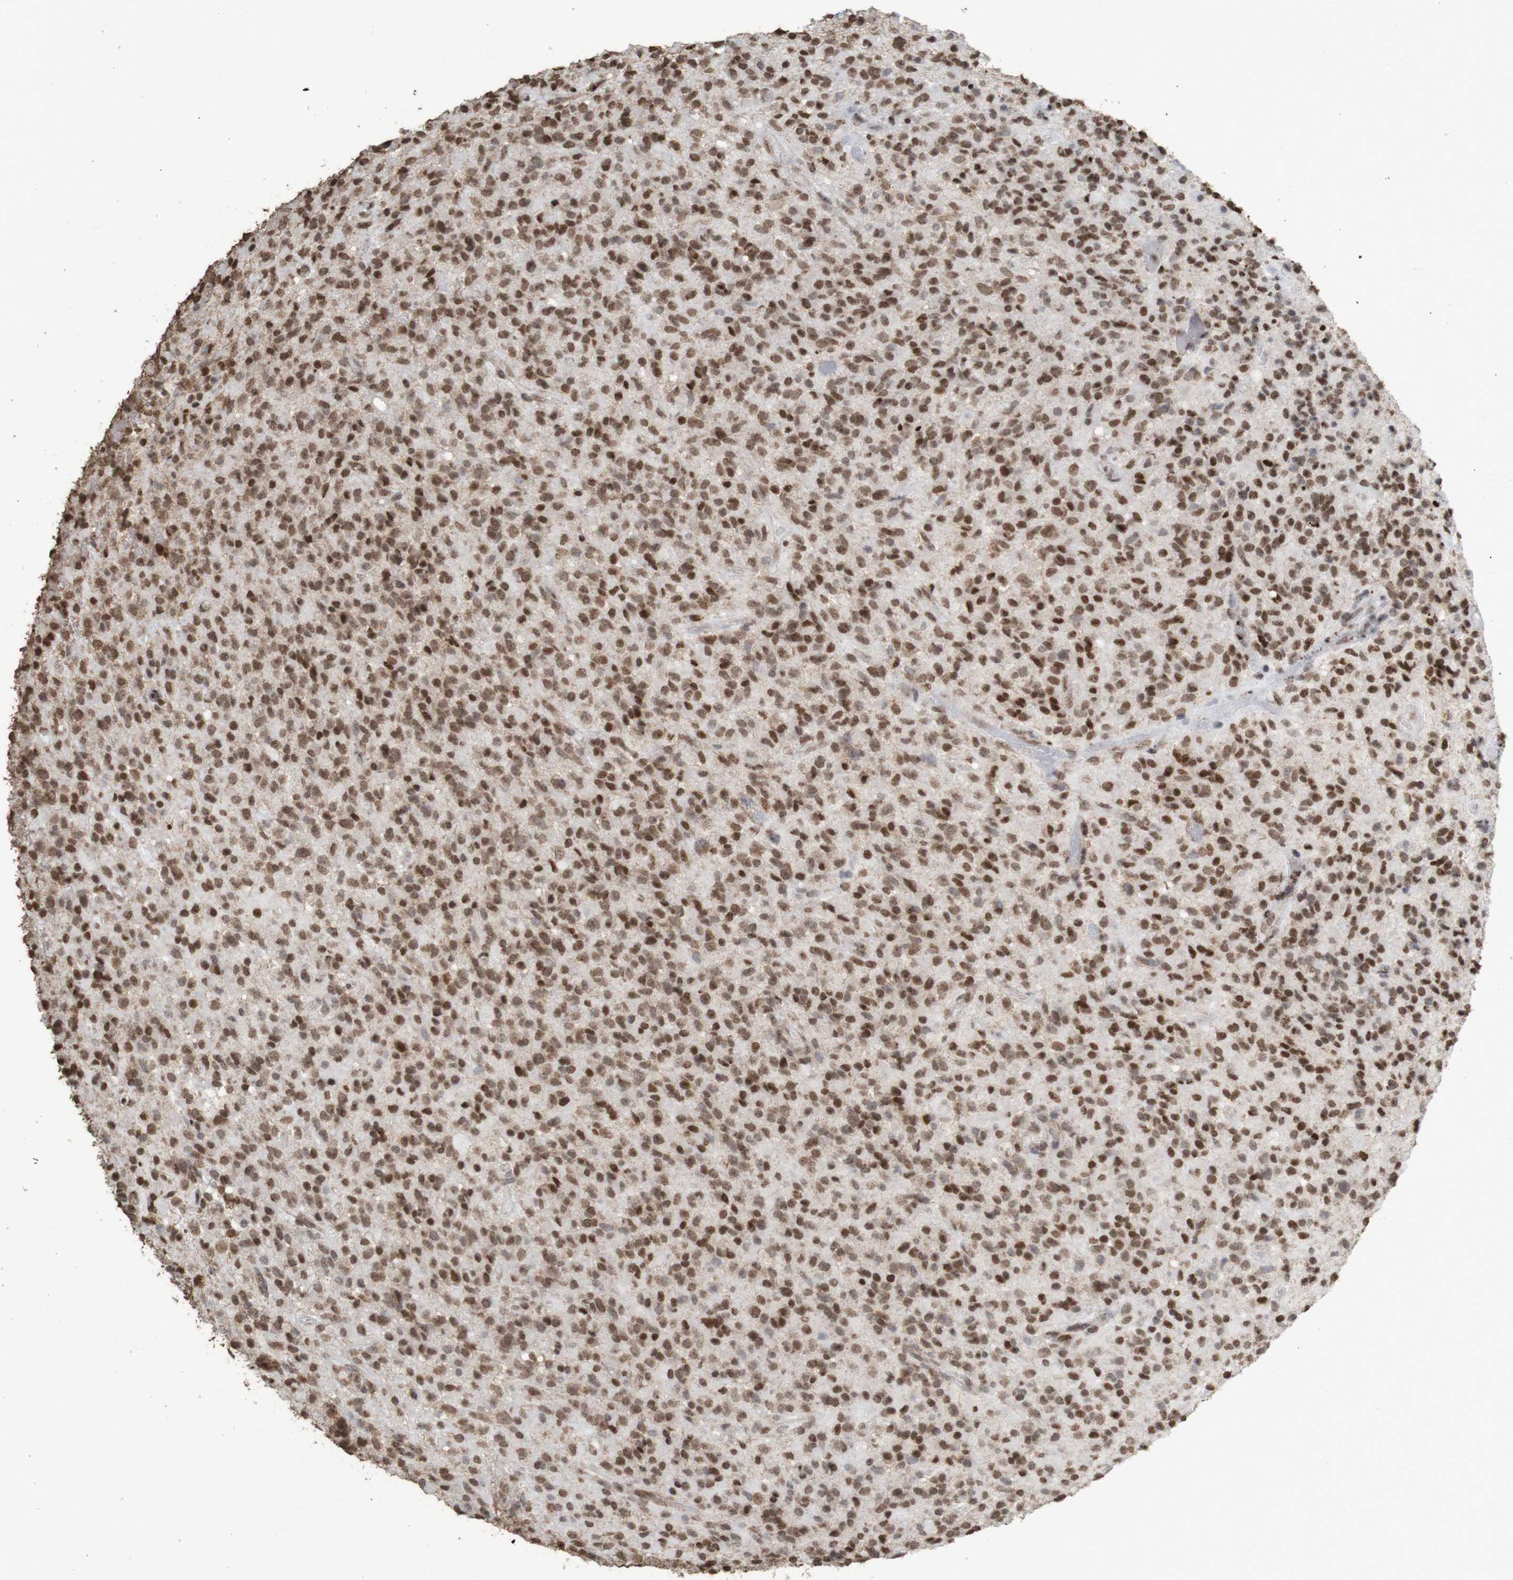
{"staining": {"intensity": "moderate", "quantity": ">75%", "location": "nuclear"}, "tissue": "glioma", "cell_type": "Tumor cells", "image_type": "cancer", "snomed": [{"axis": "morphology", "description": "Glioma, malignant, High grade"}, {"axis": "topography", "description": "Brain"}], "caption": "A brown stain labels moderate nuclear positivity of a protein in glioma tumor cells.", "gene": "GFI1", "patient": {"sex": "male", "age": 71}}